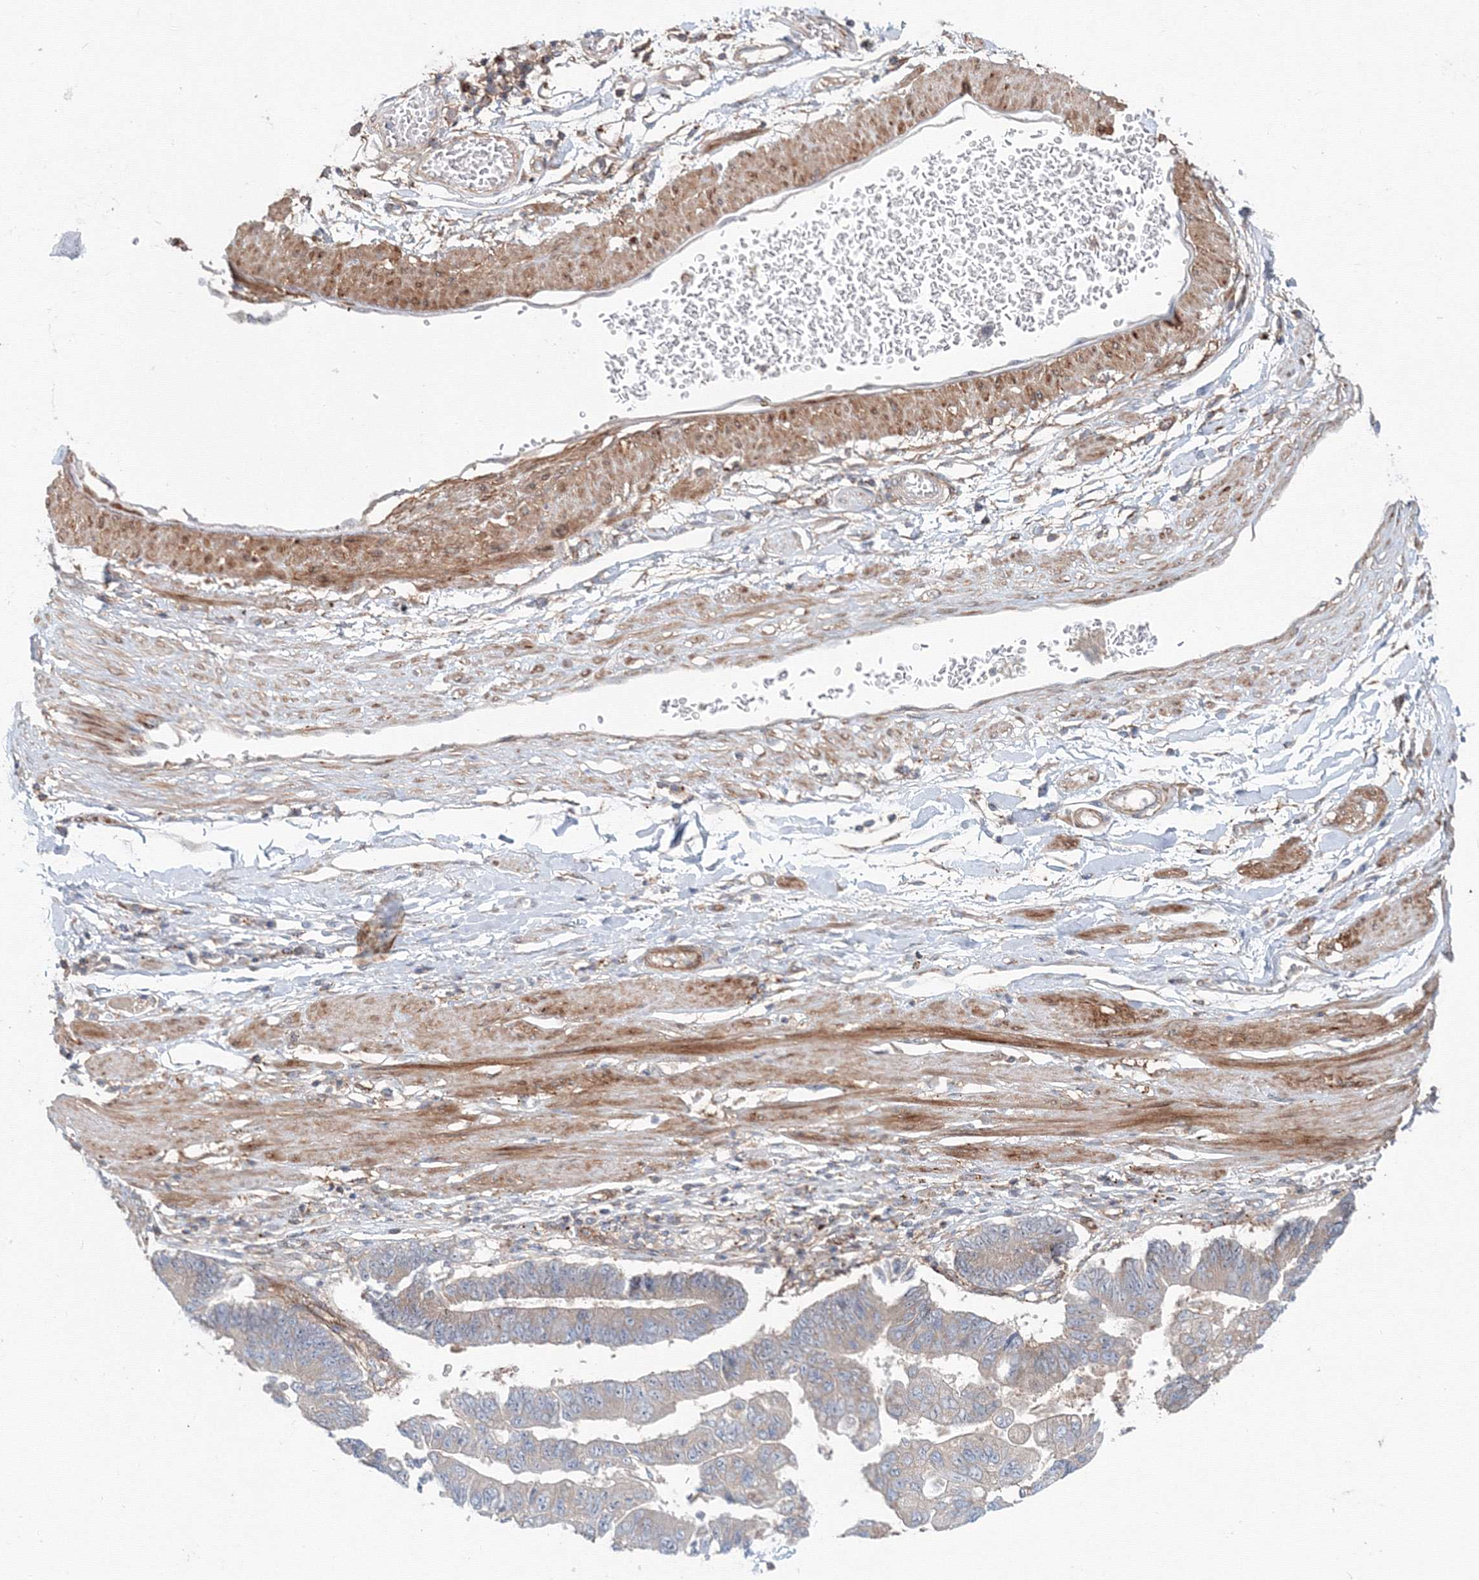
{"staining": {"intensity": "negative", "quantity": "none", "location": "none"}, "tissue": "stomach cancer", "cell_type": "Tumor cells", "image_type": "cancer", "snomed": [{"axis": "morphology", "description": "Adenocarcinoma, NOS"}, {"axis": "topography", "description": "Stomach"}], "caption": "IHC micrograph of neoplastic tissue: stomach adenocarcinoma stained with DAB demonstrates no significant protein positivity in tumor cells.", "gene": "SH3PXD2A", "patient": {"sex": "male", "age": 59}}